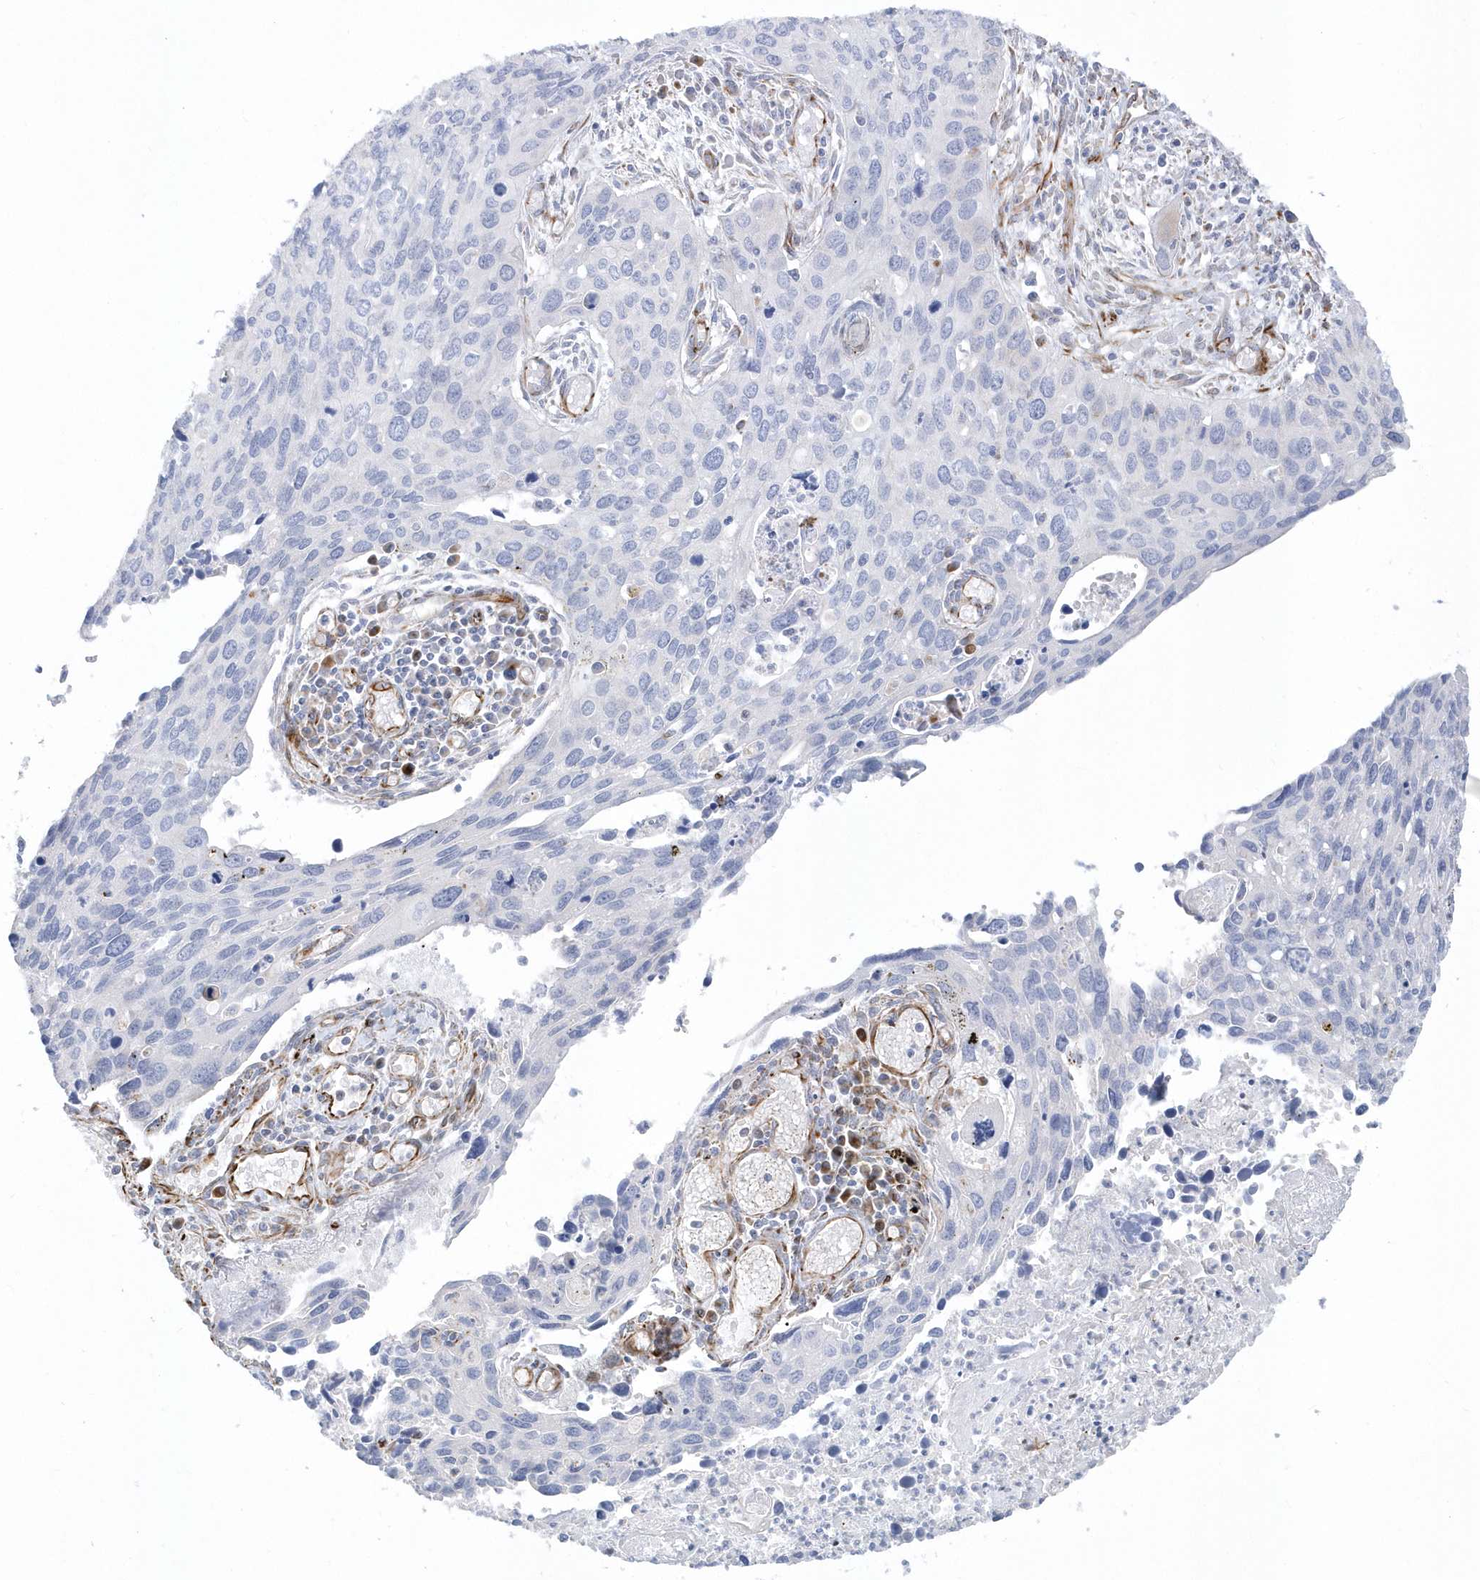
{"staining": {"intensity": "negative", "quantity": "none", "location": "none"}, "tissue": "cervical cancer", "cell_type": "Tumor cells", "image_type": "cancer", "snomed": [{"axis": "morphology", "description": "Squamous cell carcinoma, NOS"}, {"axis": "topography", "description": "Cervix"}], "caption": "Histopathology image shows no protein positivity in tumor cells of cervical cancer (squamous cell carcinoma) tissue. (Immunohistochemistry (ihc), brightfield microscopy, high magnification).", "gene": "PPIL6", "patient": {"sex": "female", "age": 55}}